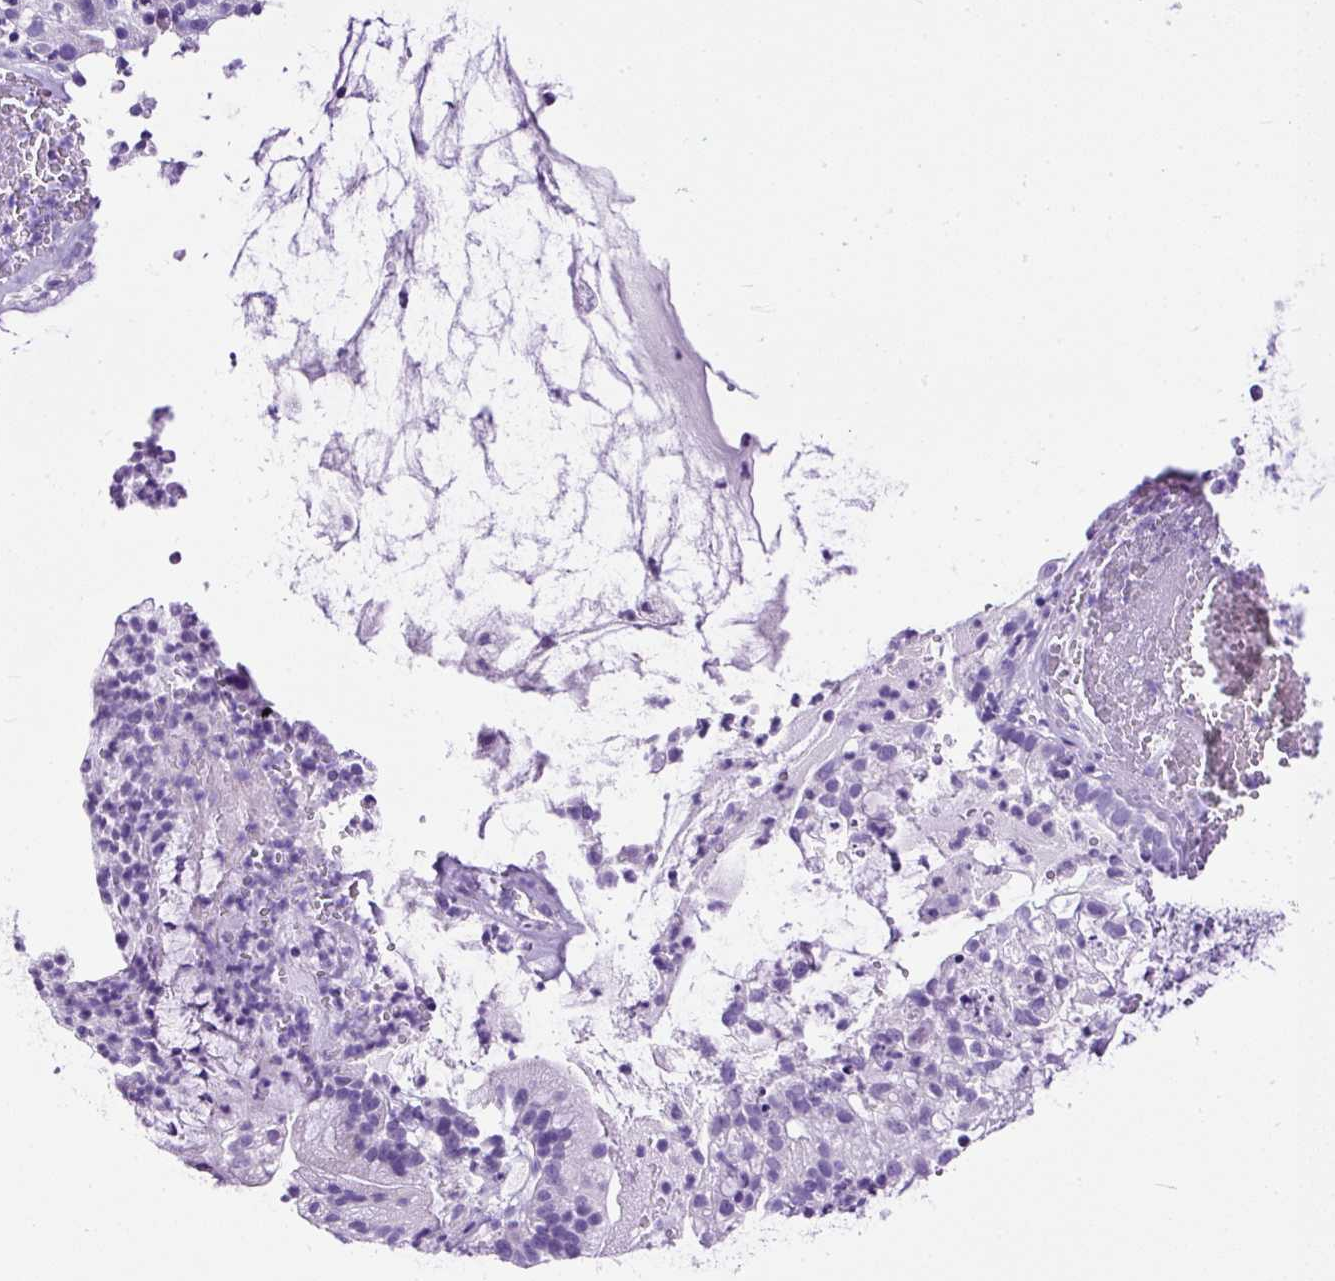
{"staining": {"intensity": "negative", "quantity": "none", "location": "none"}, "tissue": "cervical cancer", "cell_type": "Tumor cells", "image_type": "cancer", "snomed": [{"axis": "morphology", "description": "Adenocarcinoma, NOS"}, {"axis": "topography", "description": "Cervix"}], "caption": "Image shows no significant protein staining in tumor cells of cervical cancer.", "gene": "STOX2", "patient": {"sex": "female", "age": 41}}